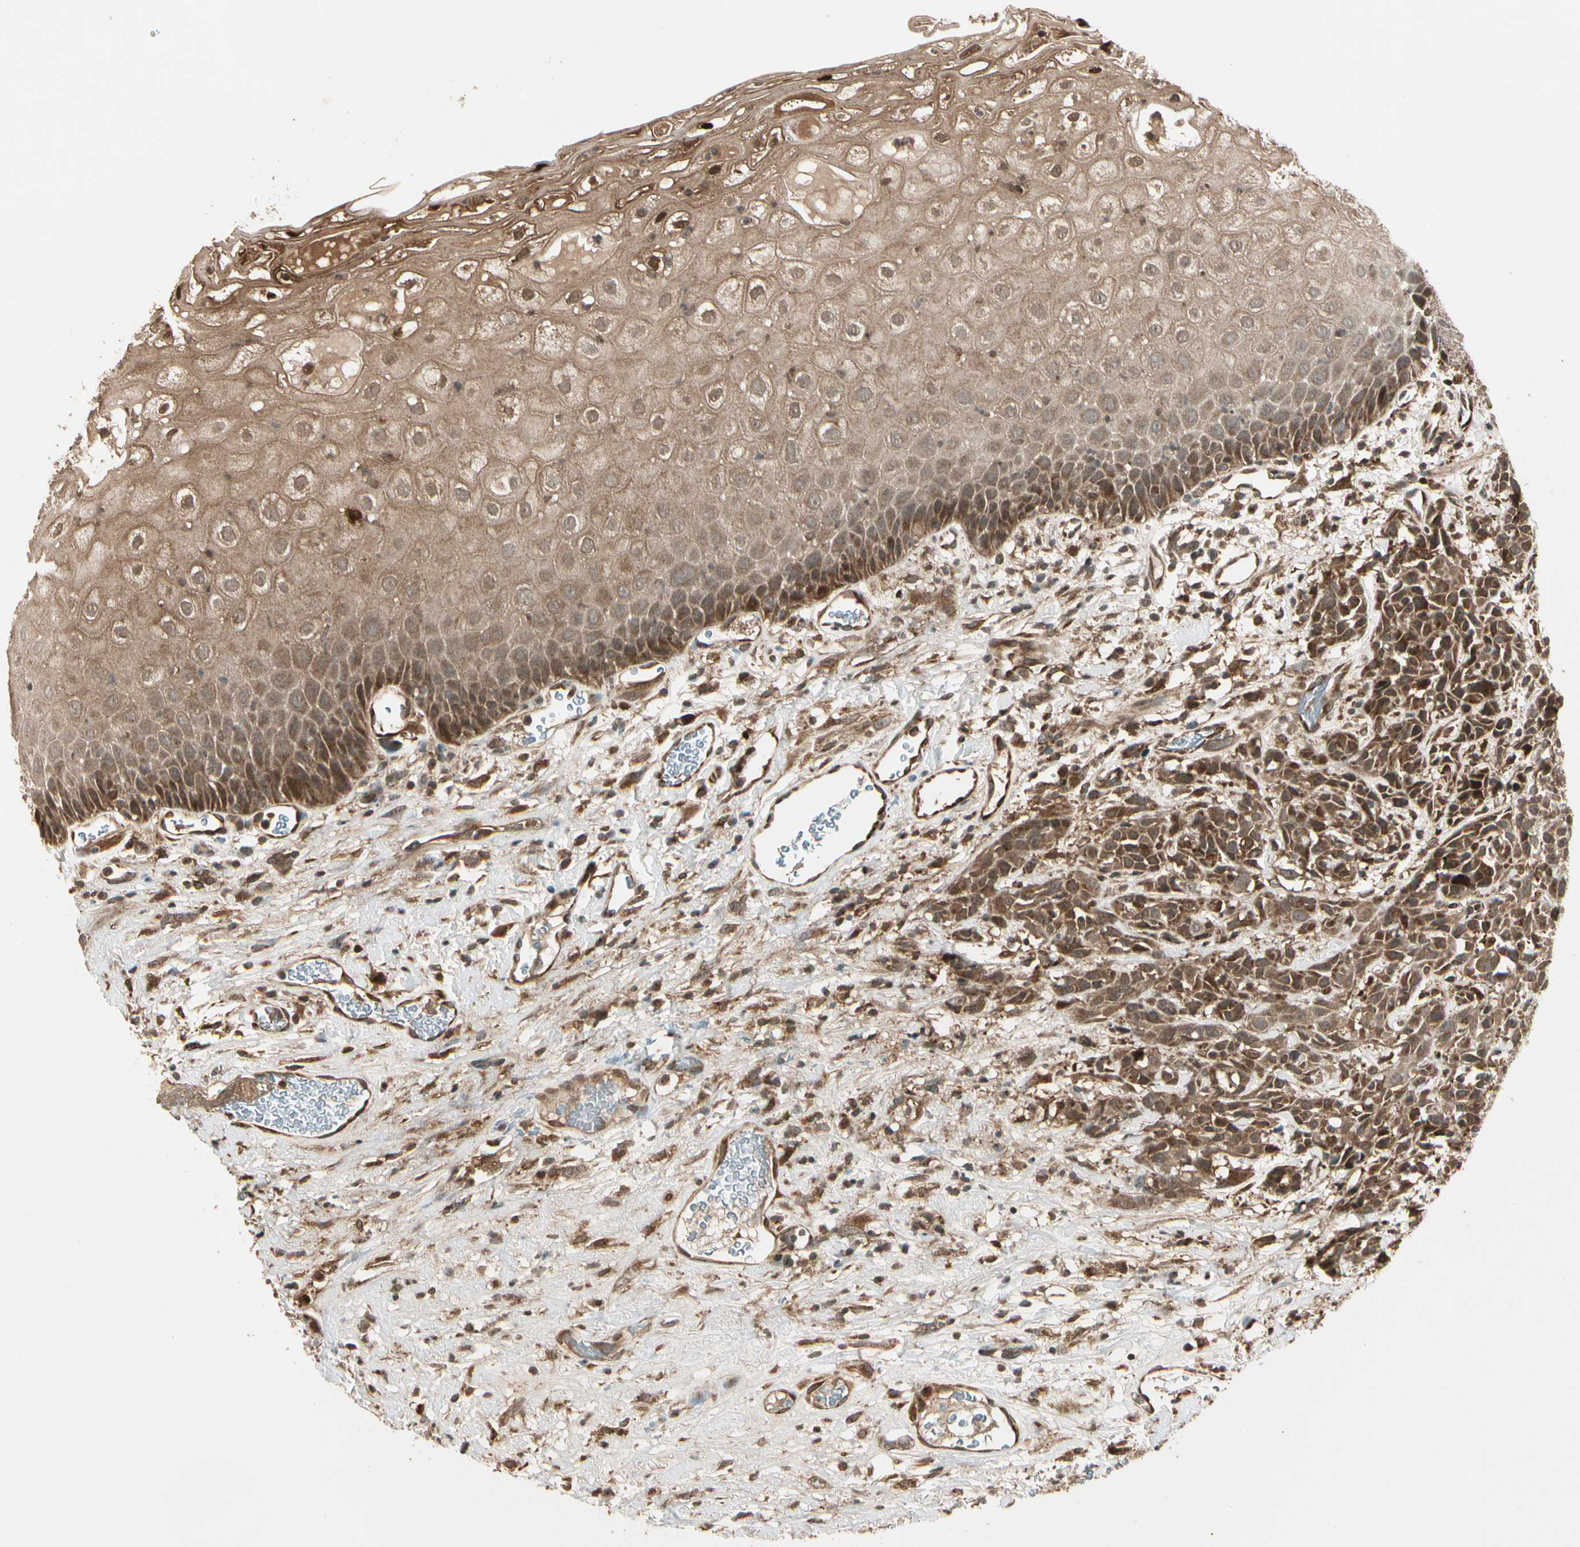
{"staining": {"intensity": "moderate", "quantity": ">75%", "location": "cytoplasmic/membranous"}, "tissue": "head and neck cancer", "cell_type": "Tumor cells", "image_type": "cancer", "snomed": [{"axis": "morphology", "description": "Normal tissue, NOS"}, {"axis": "morphology", "description": "Squamous cell carcinoma, NOS"}, {"axis": "topography", "description": "Cartilage tissue"}, {"axis": "topography", "description": "Head-Neck"}], "caption": "An immunohistochemistry (IHC) image of tumor tissue is shown. Protein staining in brown highlights moderate cytoplasmic/membranous positivity in squamous cell carcinoma (head and neck) within tumor cells. The staining is performed using DAB (3,3'-diaminobenzidine) brown chromogen to label protein expression. The nuclei are counter-stained blue using hematoxylin.", "gene": "GLUL", "patient": {"sex": "male", "age": 62}}